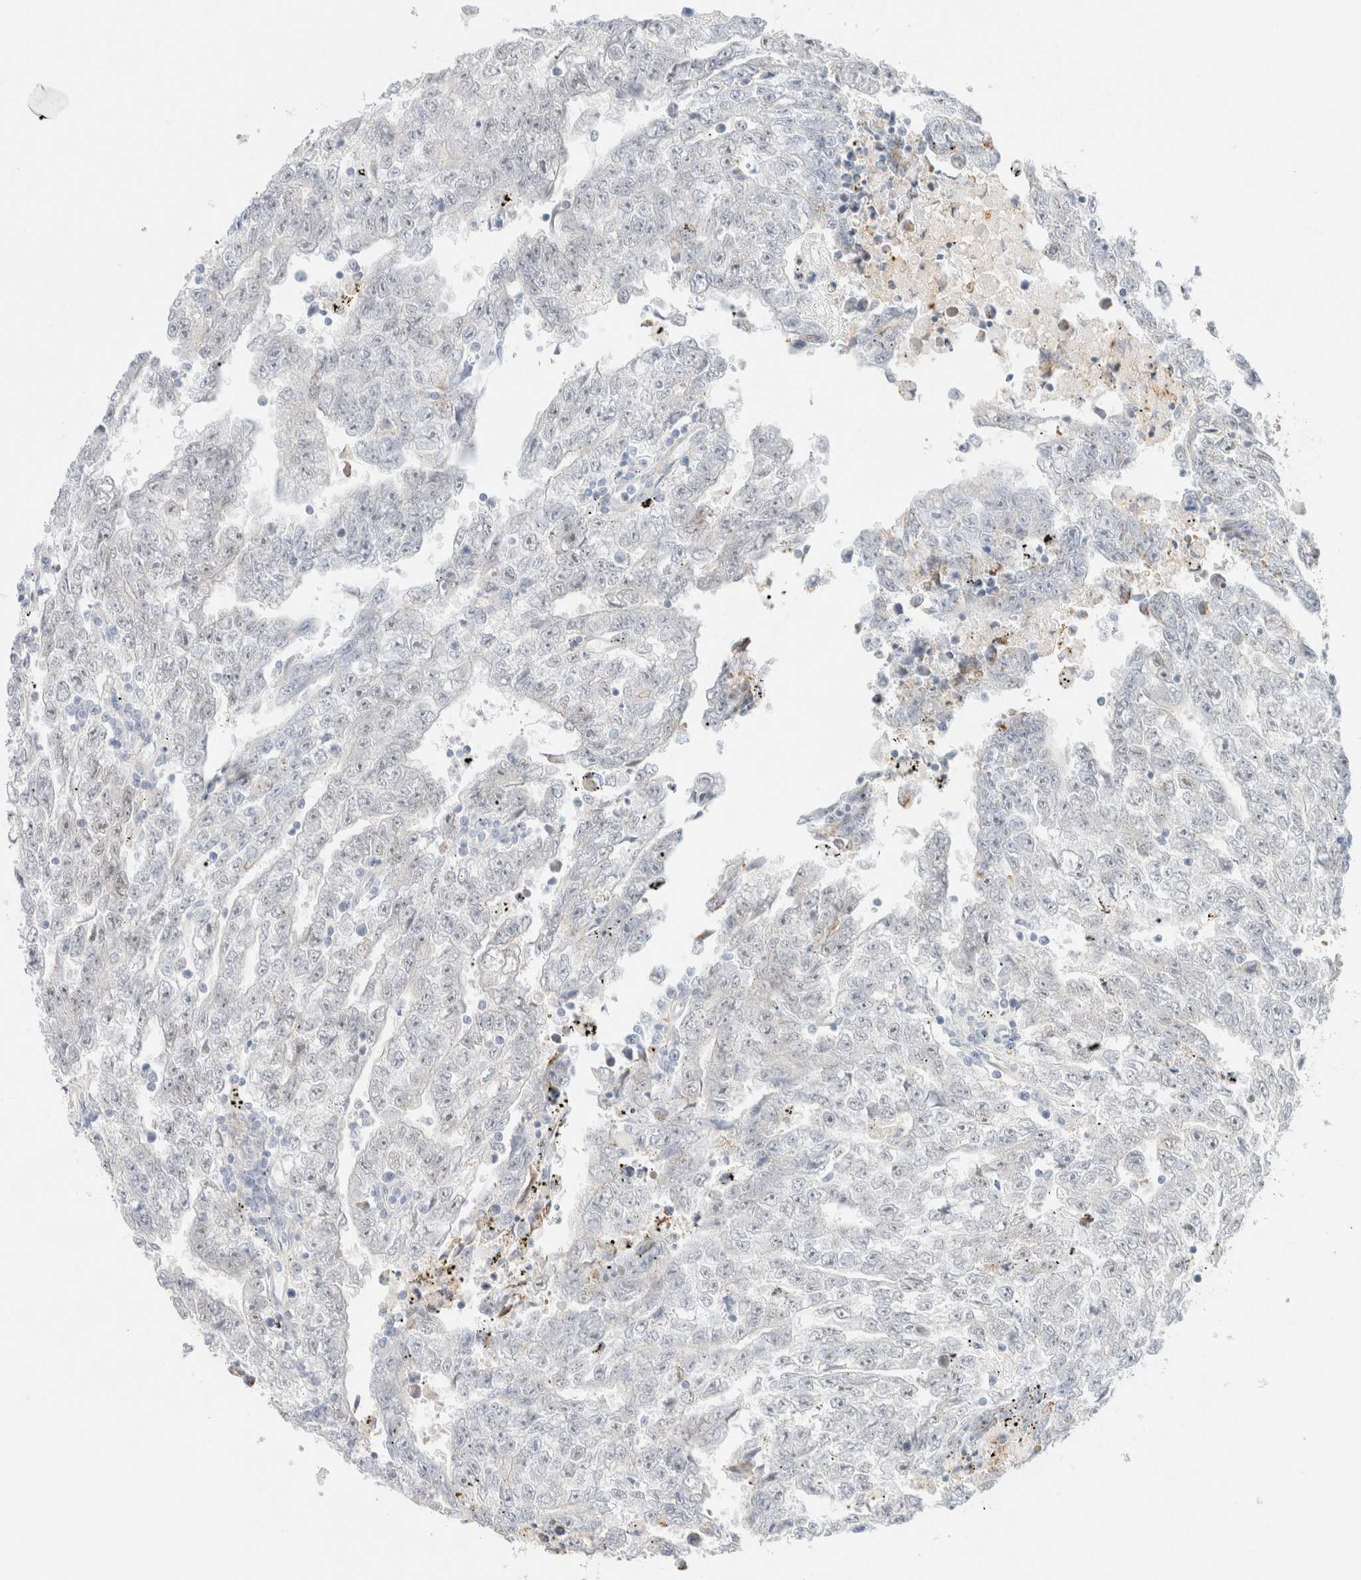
{"staining": {"intensity": "negative", "quantity": "none", "location": "none"}, "tissue": "testis cancer", "cell_type": "Tumor cells", "image_type": "cancer", "snomed": [{"axis": "morphology", "description": "Carcinoma, Embryonal, NOS"}, {"axis": "topography", "description": "Testis"}], "caption": "High magnification brightfield microscopy of testis cancer (embryonal carcinoma) stained with DAB (brown) and counterstained with hematoxylin (blue): tumor cells show no significant positivity. (DAB IHC visualized using brightfield microscopy, high magnification).", "gene": "UNC13B", "patient": {"sex": "male", "age": 25}}